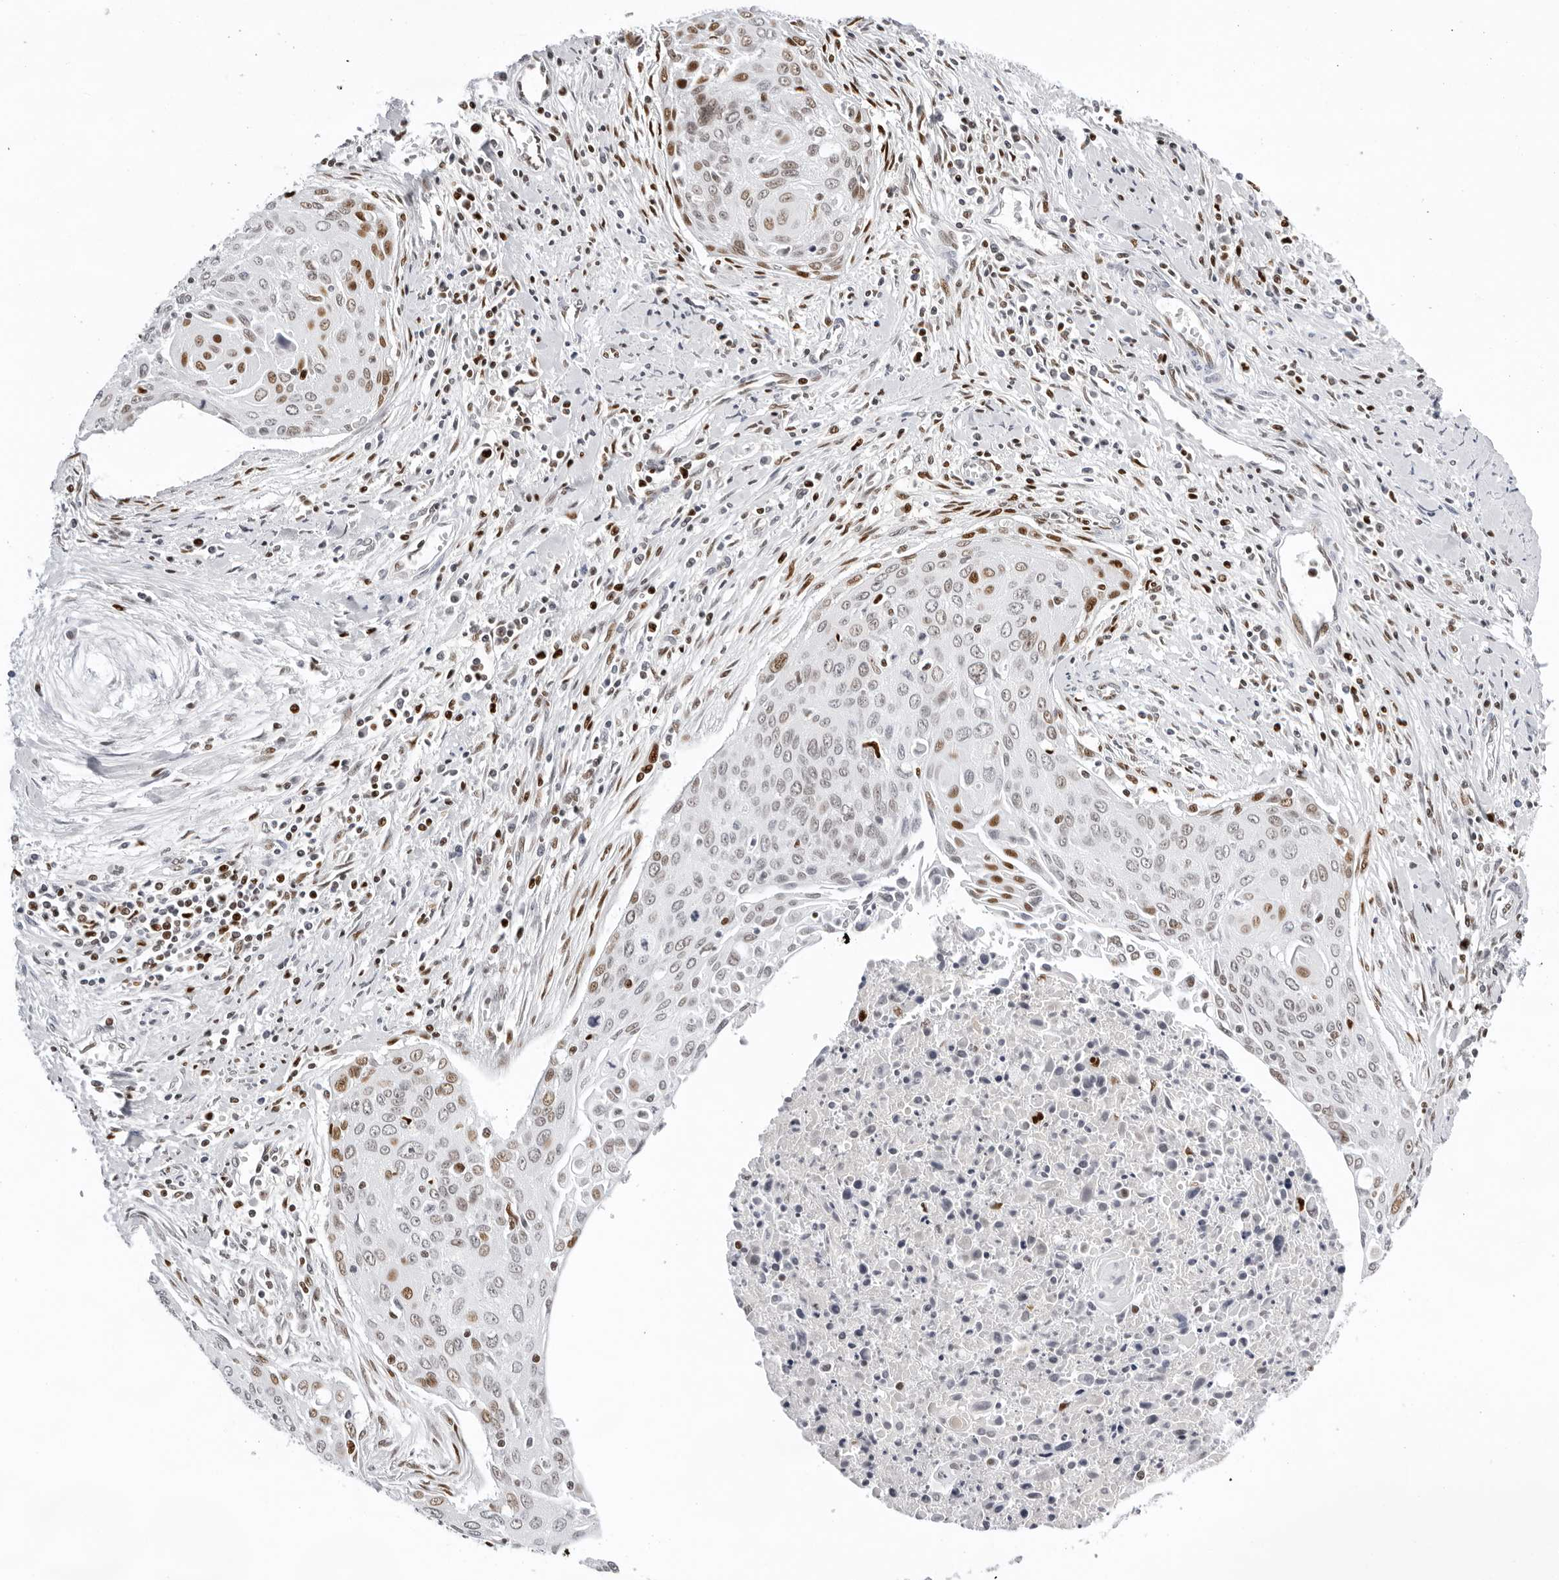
{"staining": {"intensity": "moderate", "quantity": "25%-75%", "location": "nuclear"}, "tissue": "cervical cancer", "cell_type": "Tumor cells", "image_type": "cancer", "snomed": [{"axis": "morphology", "description": "Squamous cell carcinoma, NOS"}, {"axis": "topography", "description": "Cervix"}], "caption": "Squamous cell carcinoma (cervical) was stained to show a protein in brown. There is medium levels of moderate nuclear positivity in about 25%-75% of tumor cells.", "gene": "OGG1", "patient": {"sex": "female", "age": 55}}